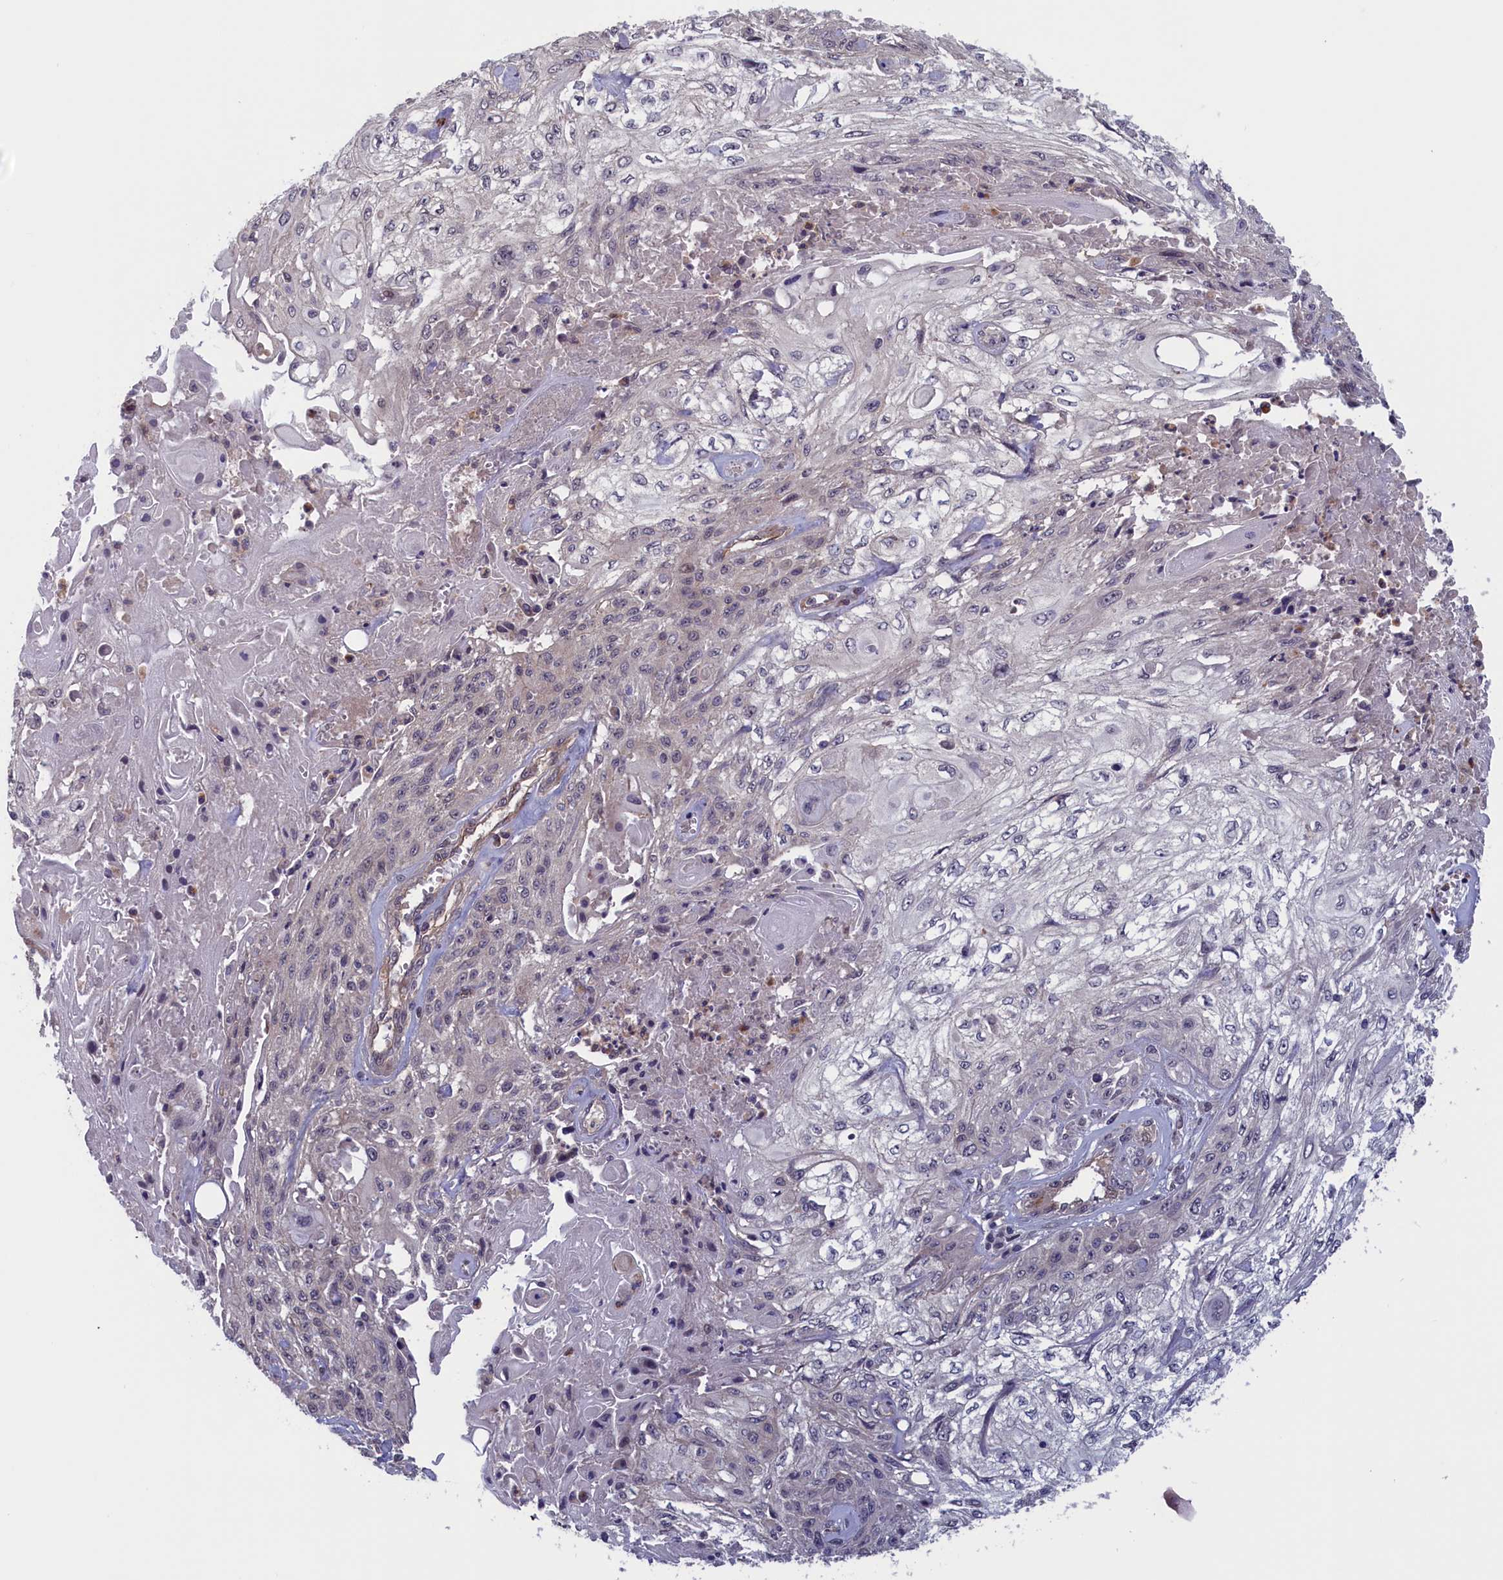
{"staining": {"intensity": "negative", "quantity": "none", "location": "none"}, "tissue": "skin cancer", "cell_type": "Tumor cells", "image_type": "cancer", "snomed": [{"axis": "morphology", "description": "Squamous cell carcinoma, NOS"}, {"axis": "morphology", "description": "Squamous cell carcinoma, metastatic, NOS"}, {"axis": "topography", "description": "Skin"}, {"axis": "topography", "description": "Lymph node"}], "caption": "The histopathology image demonstrates no staining of tumor cells in metastatic squamous cell carcinoma (skin).", "gene": "PLP2", "patient": {"sex": "male", "age": 75}}